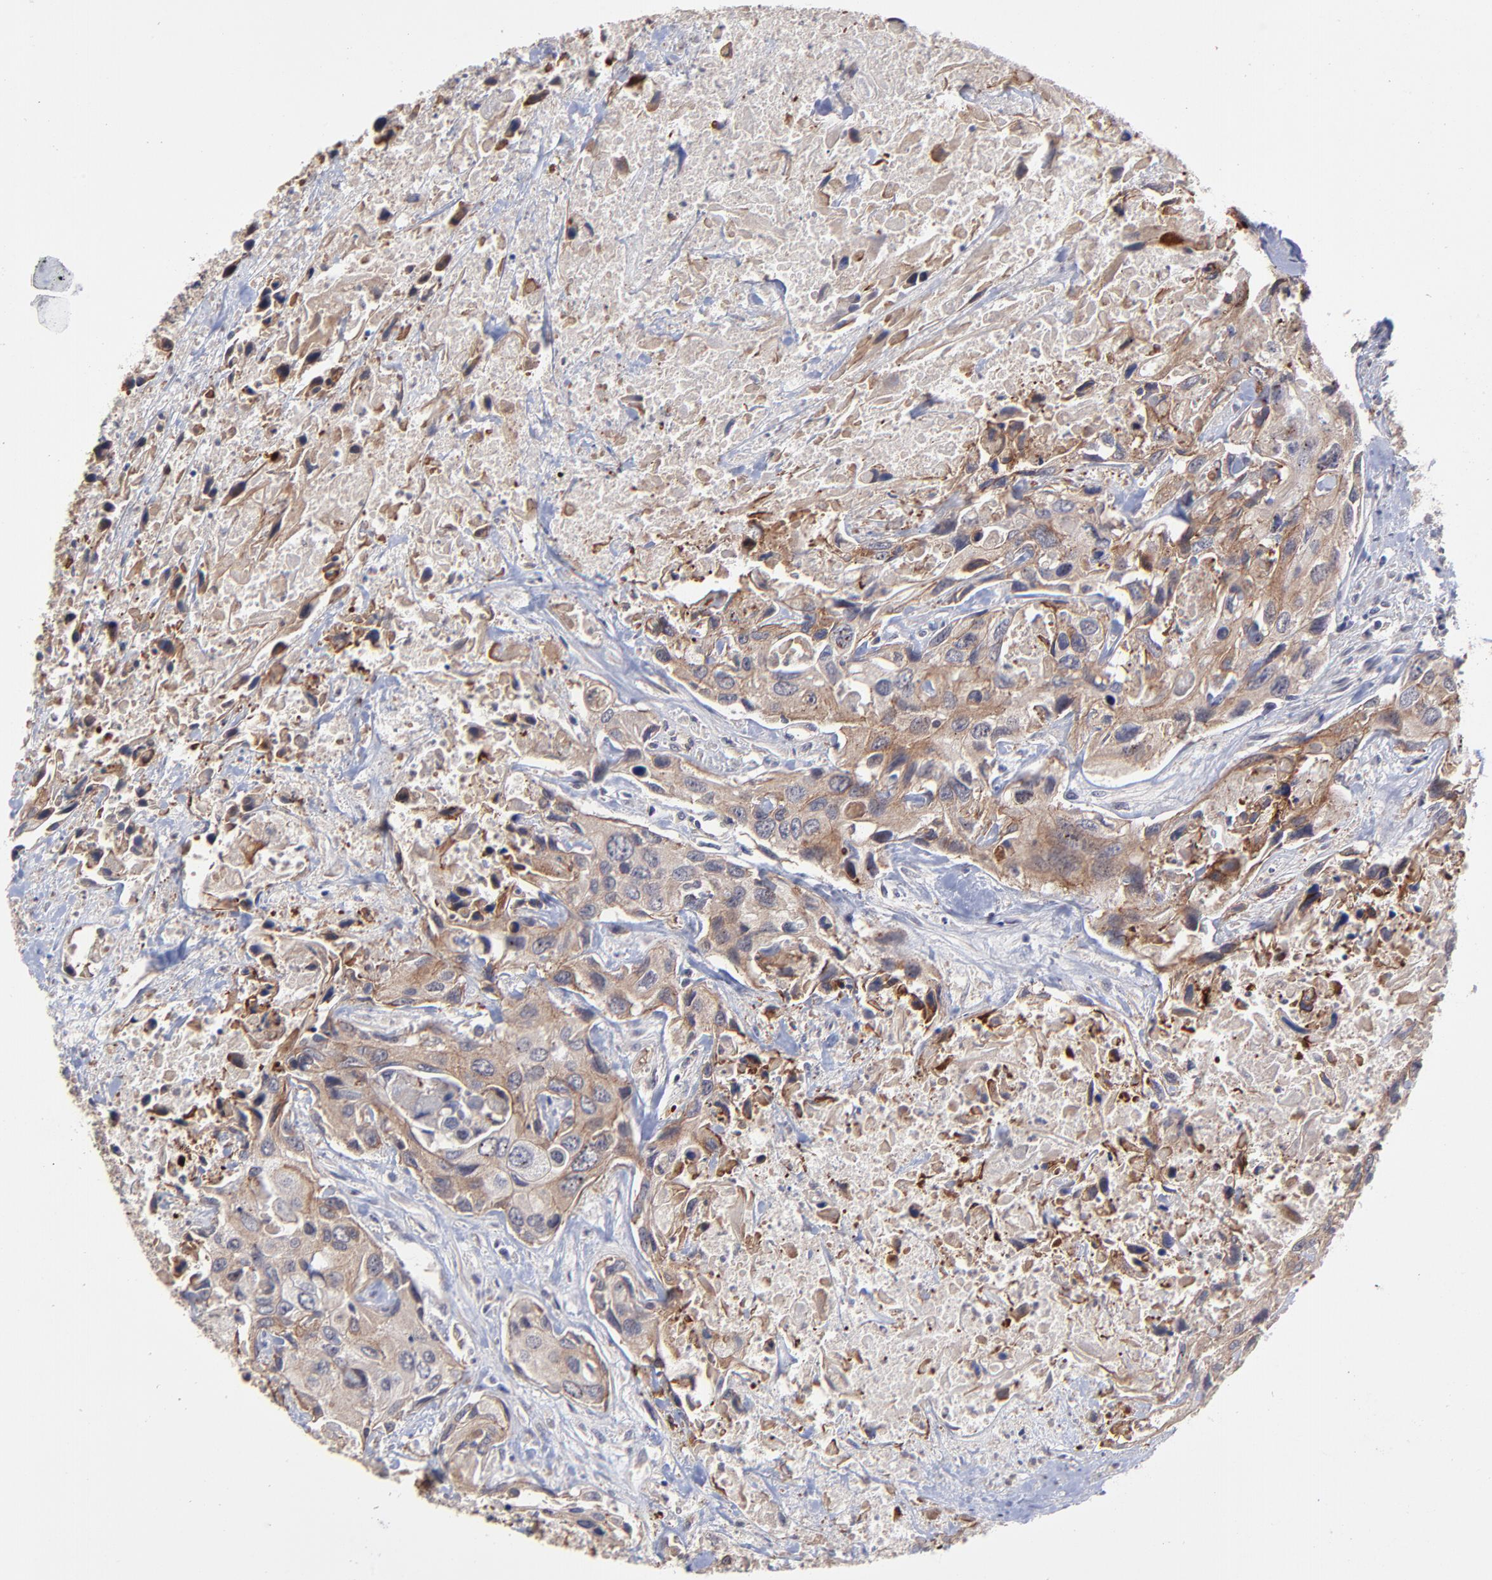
{"staining": {"intensity": "moderate", "quantity": "25%-75%", "location": "cytoplasmic/membranous"}, "tissue": "urothelial cancer", "cell_type": "Tumor cells", "image_type": "cancer", "snomed": [{"axis": "morphology", "description": "Urothelial carcinoma, High grade"}, {"axis": "topography", "description": "Urinary bladder"}], "caption": "A histopathology image showing moderate cytoplasmic/membranous expression in about 25%-75% of tumor cells in urothelial carcinoma (high-grade), as visualized by brown immunohistochemical staining.", "gene": "ZNF780B", "patient": {"sex": "male", "age": 71}}